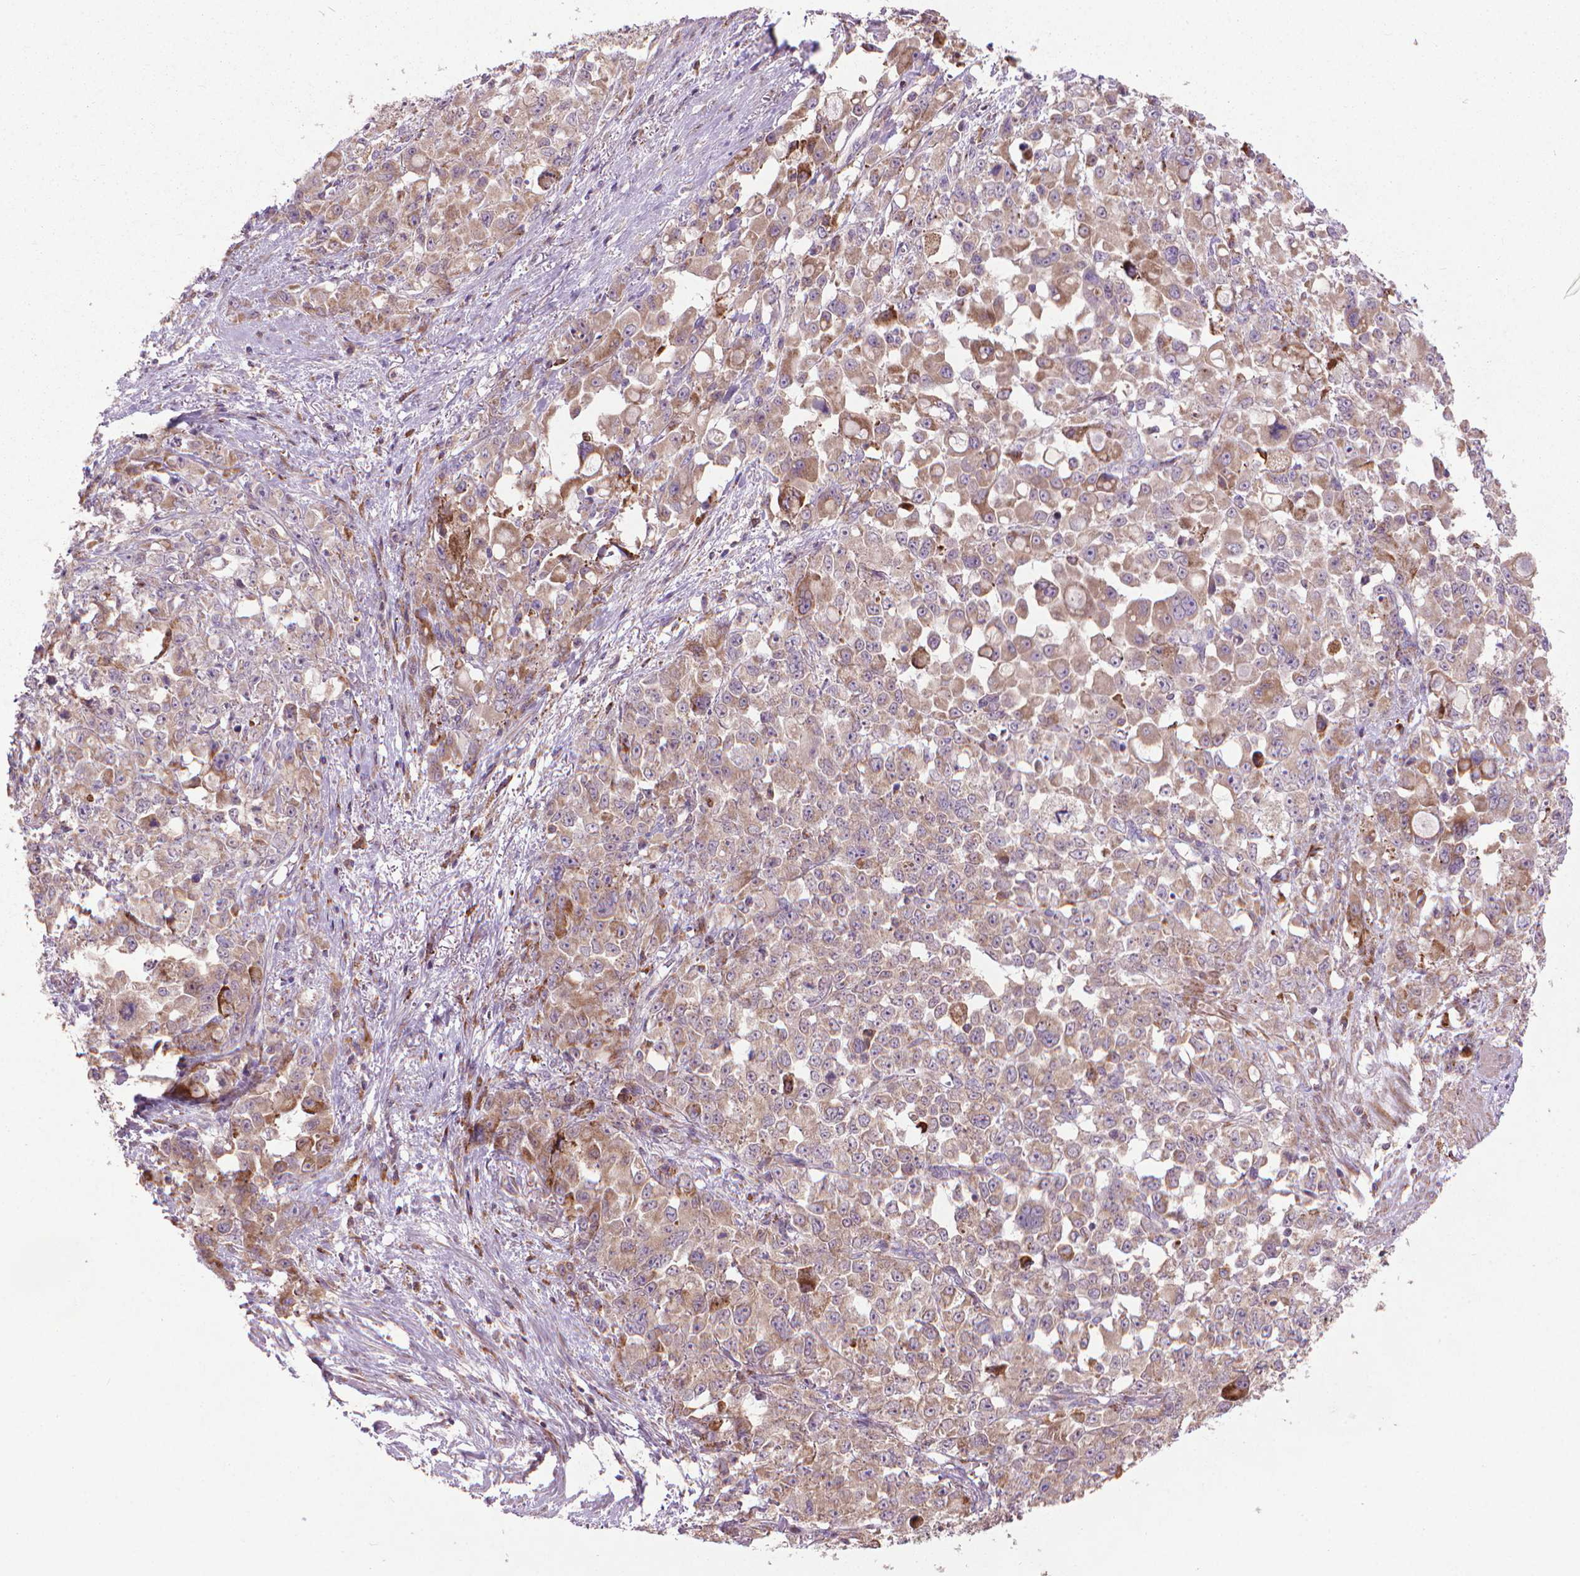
{"staining": {"intensity": "weak", "quantity": ">75%", "location": "cytoplasmic/membranous"}, "tissue": "stomach cancer", "cell_type": "Tumor cells", "image_type": "cancer", "snomed": [{"axis": "morphology", "description": "Adenocarcinoma, NOS"}, {"axis": "topography", "description": "Stomach"}], "caption": "Immunohistochemistry (DAB (3,3'-diaminobenzidine)) staining of human stomach cancer displays weak cytoplasmic/membranous protein expression in about >75% of tumor cells. (IHC, brightfield microscopy, high magnification).", "gene": "MYH14", "patient": {"sex": "female", "age": 76}}